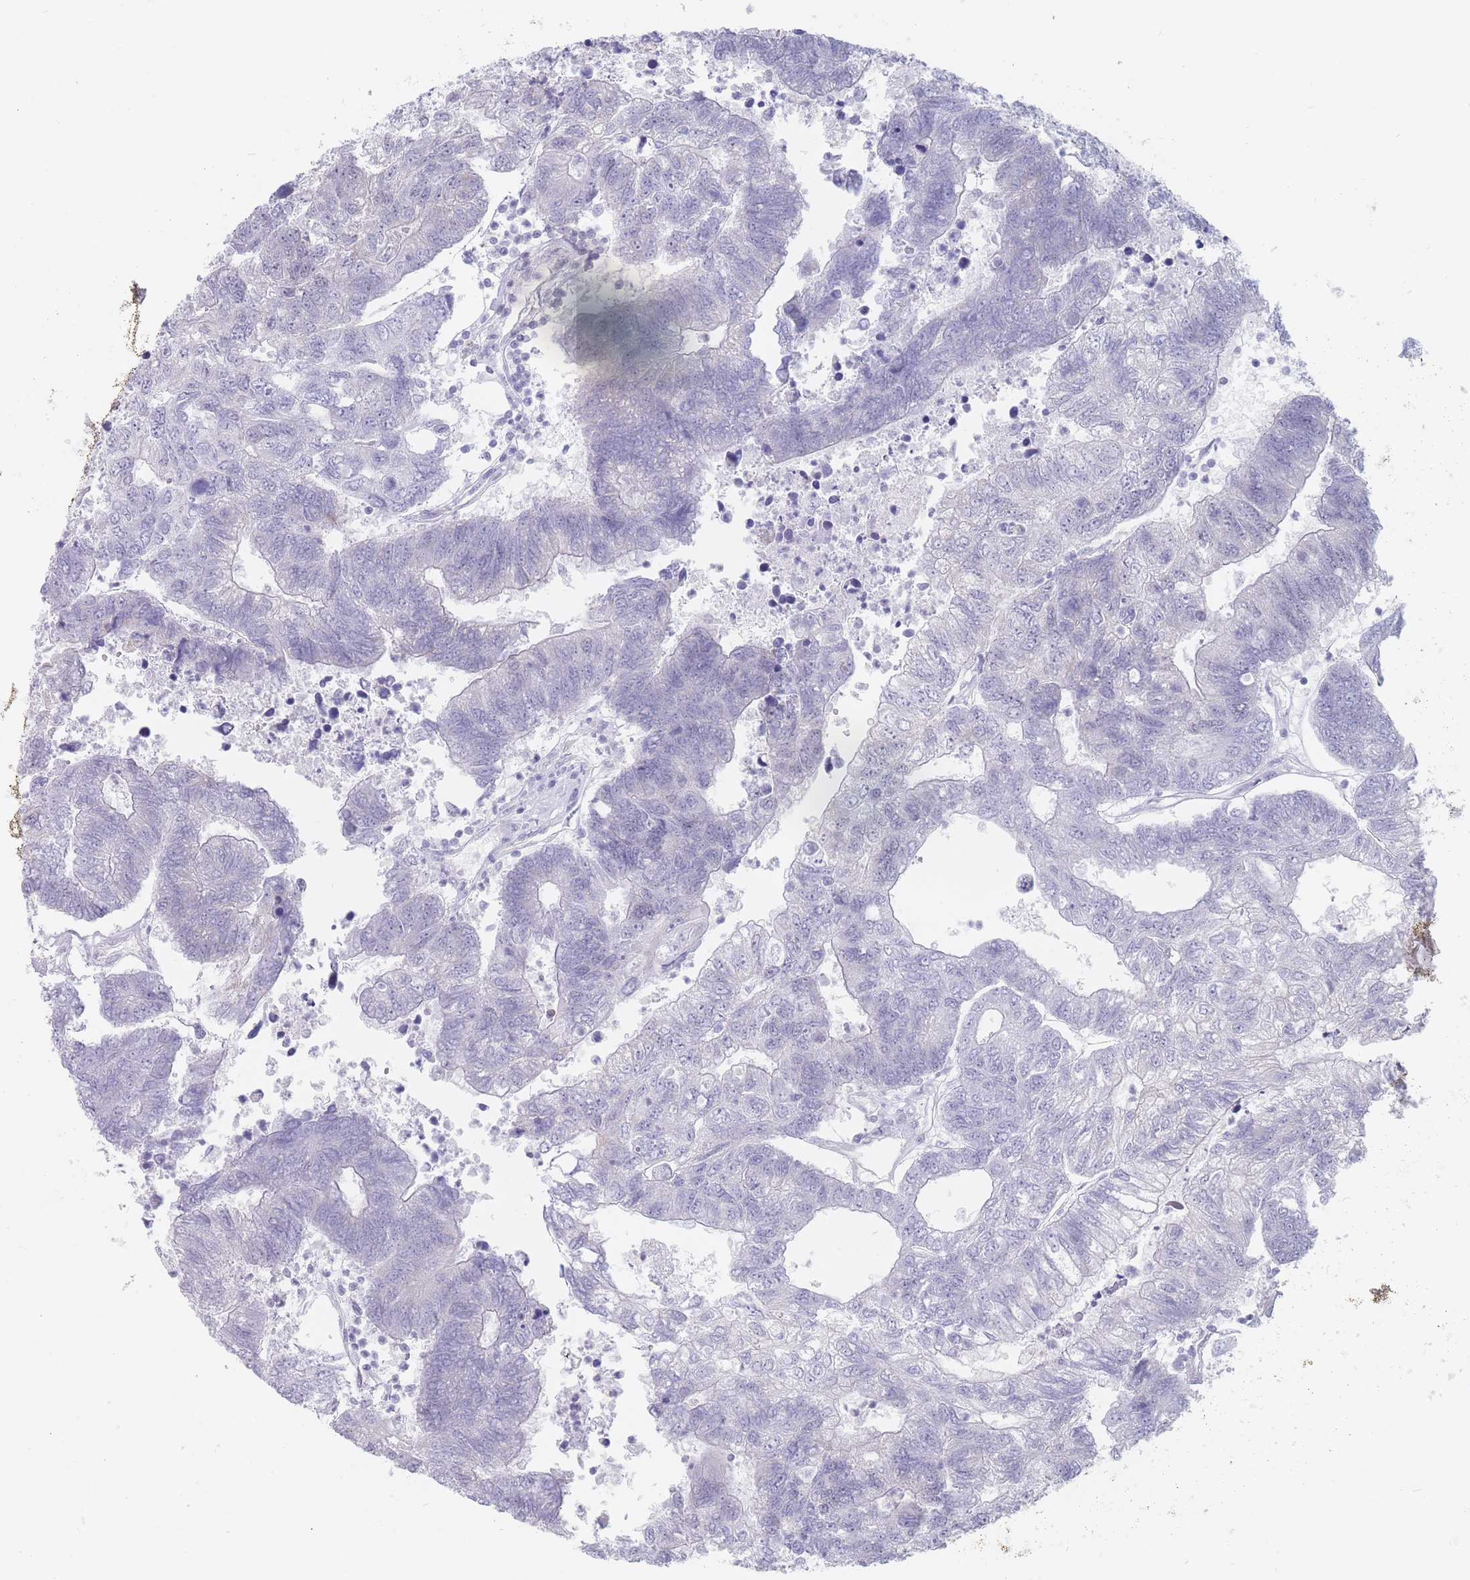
{"staining": {"intensity": "negative", "quantity": "none", "location": "none"}, "tissue": "colorectal cancer", "cell_type": "Tumor cells", "image_type": "cancer", "snomed": [{"axis": "morphology", "description": "Adenocarcinoma, NOS"}, {"axis": "topography", "description": "Colon"}], "caption": "Protein analysis of colorectal adenocarcinoma demonstrates no significant expression in tumor cells.", "gene": "MAP1S", "patient": {"sex": "female", "age": 48}}